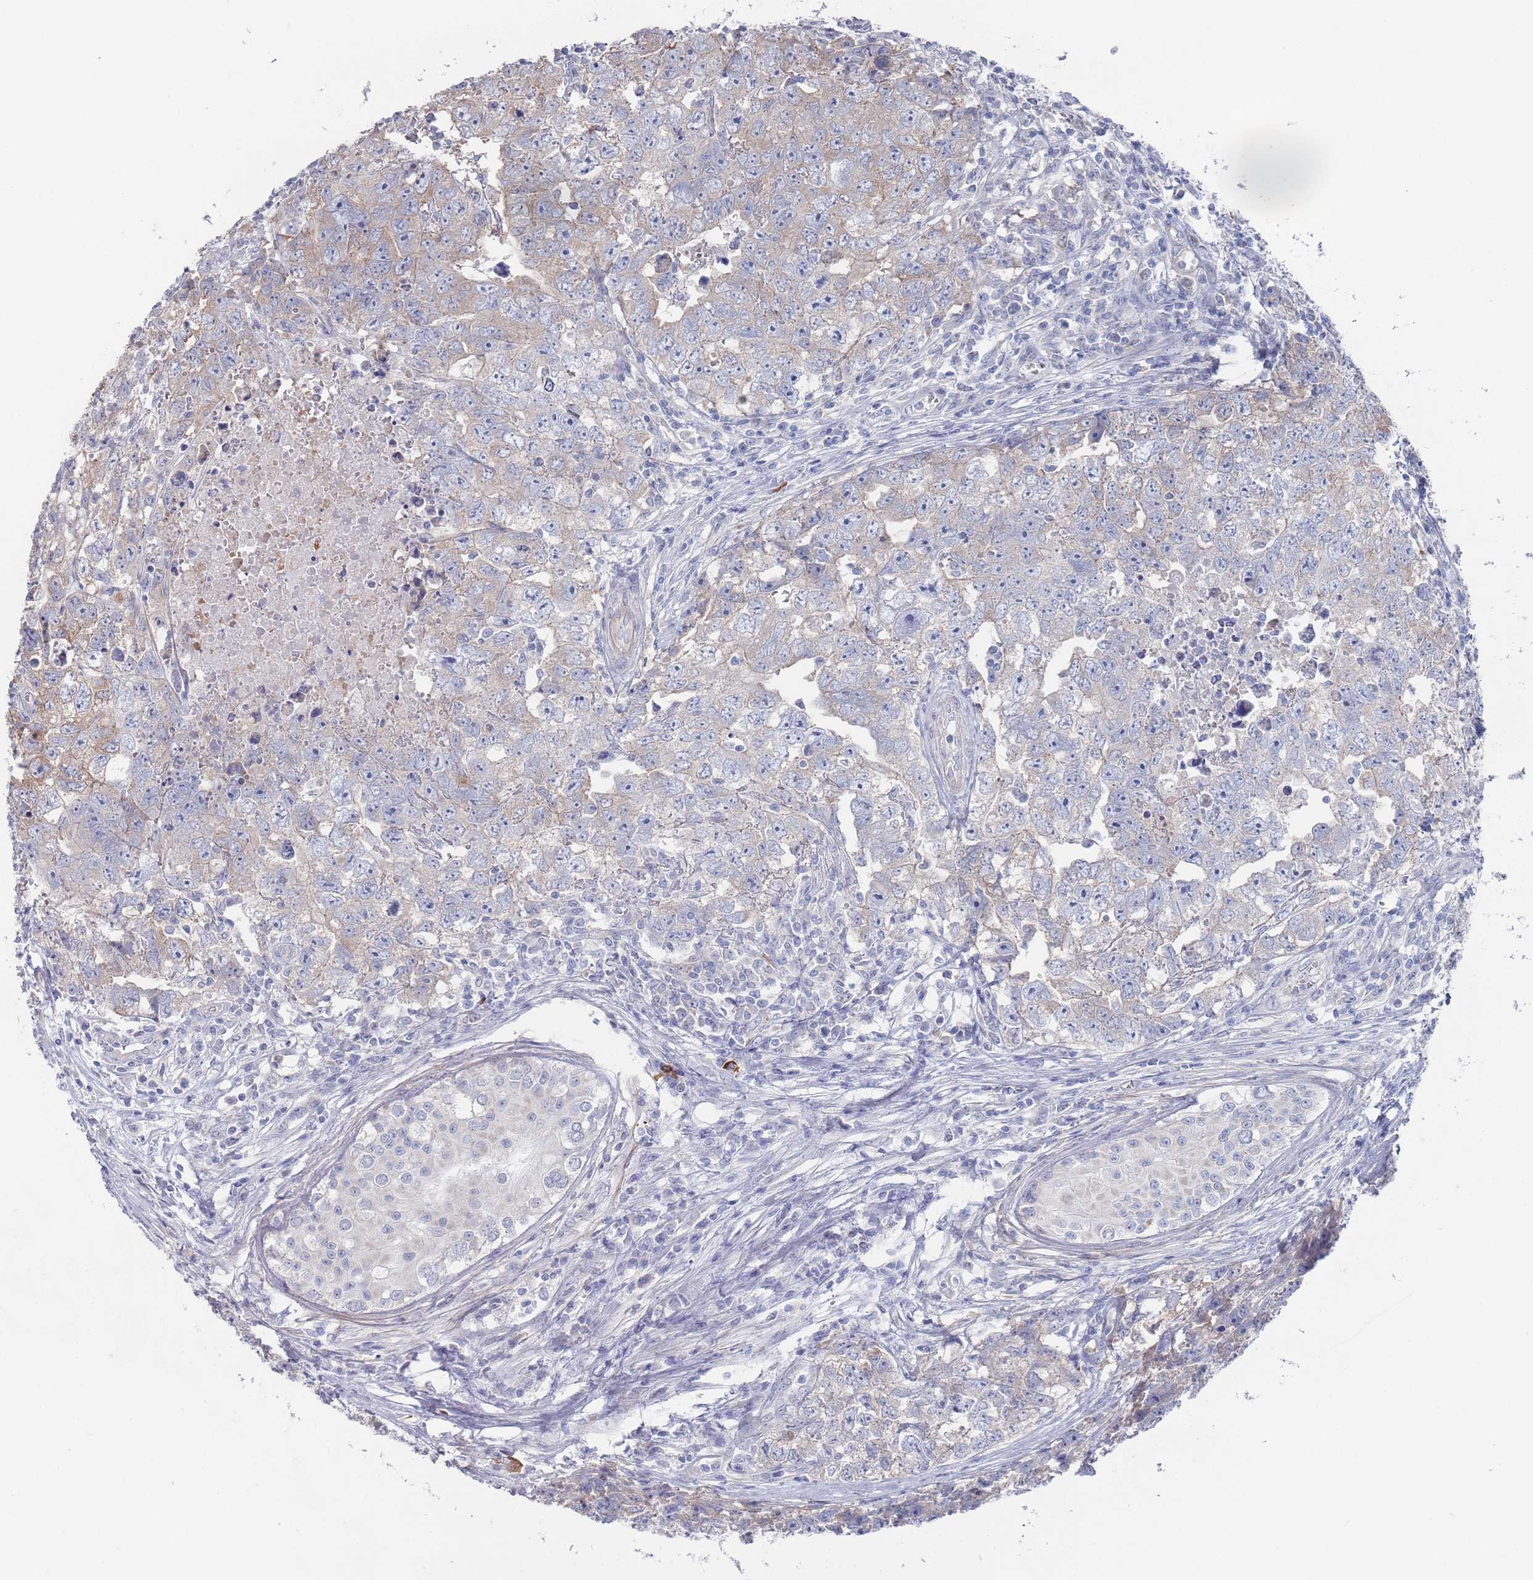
{"staining": {"intensity": "negative", "quantity": "none", "location": "none"}, "tissue": "testis cancer", "cell_type": "Tumor cells", "image_type": "cancer", "snomed": [{"axis": "morphology", "description": "Carcinoma, Embryonal, NOS"}, {"axis": "topography", "description": "Testis"}], "caption": "Immunohistochemical staining of testis embryonal carcinoma shows no significant expression in tumor cells.", "gene": "TMCO3", "patient": {"sex": "male", "age": 22}}